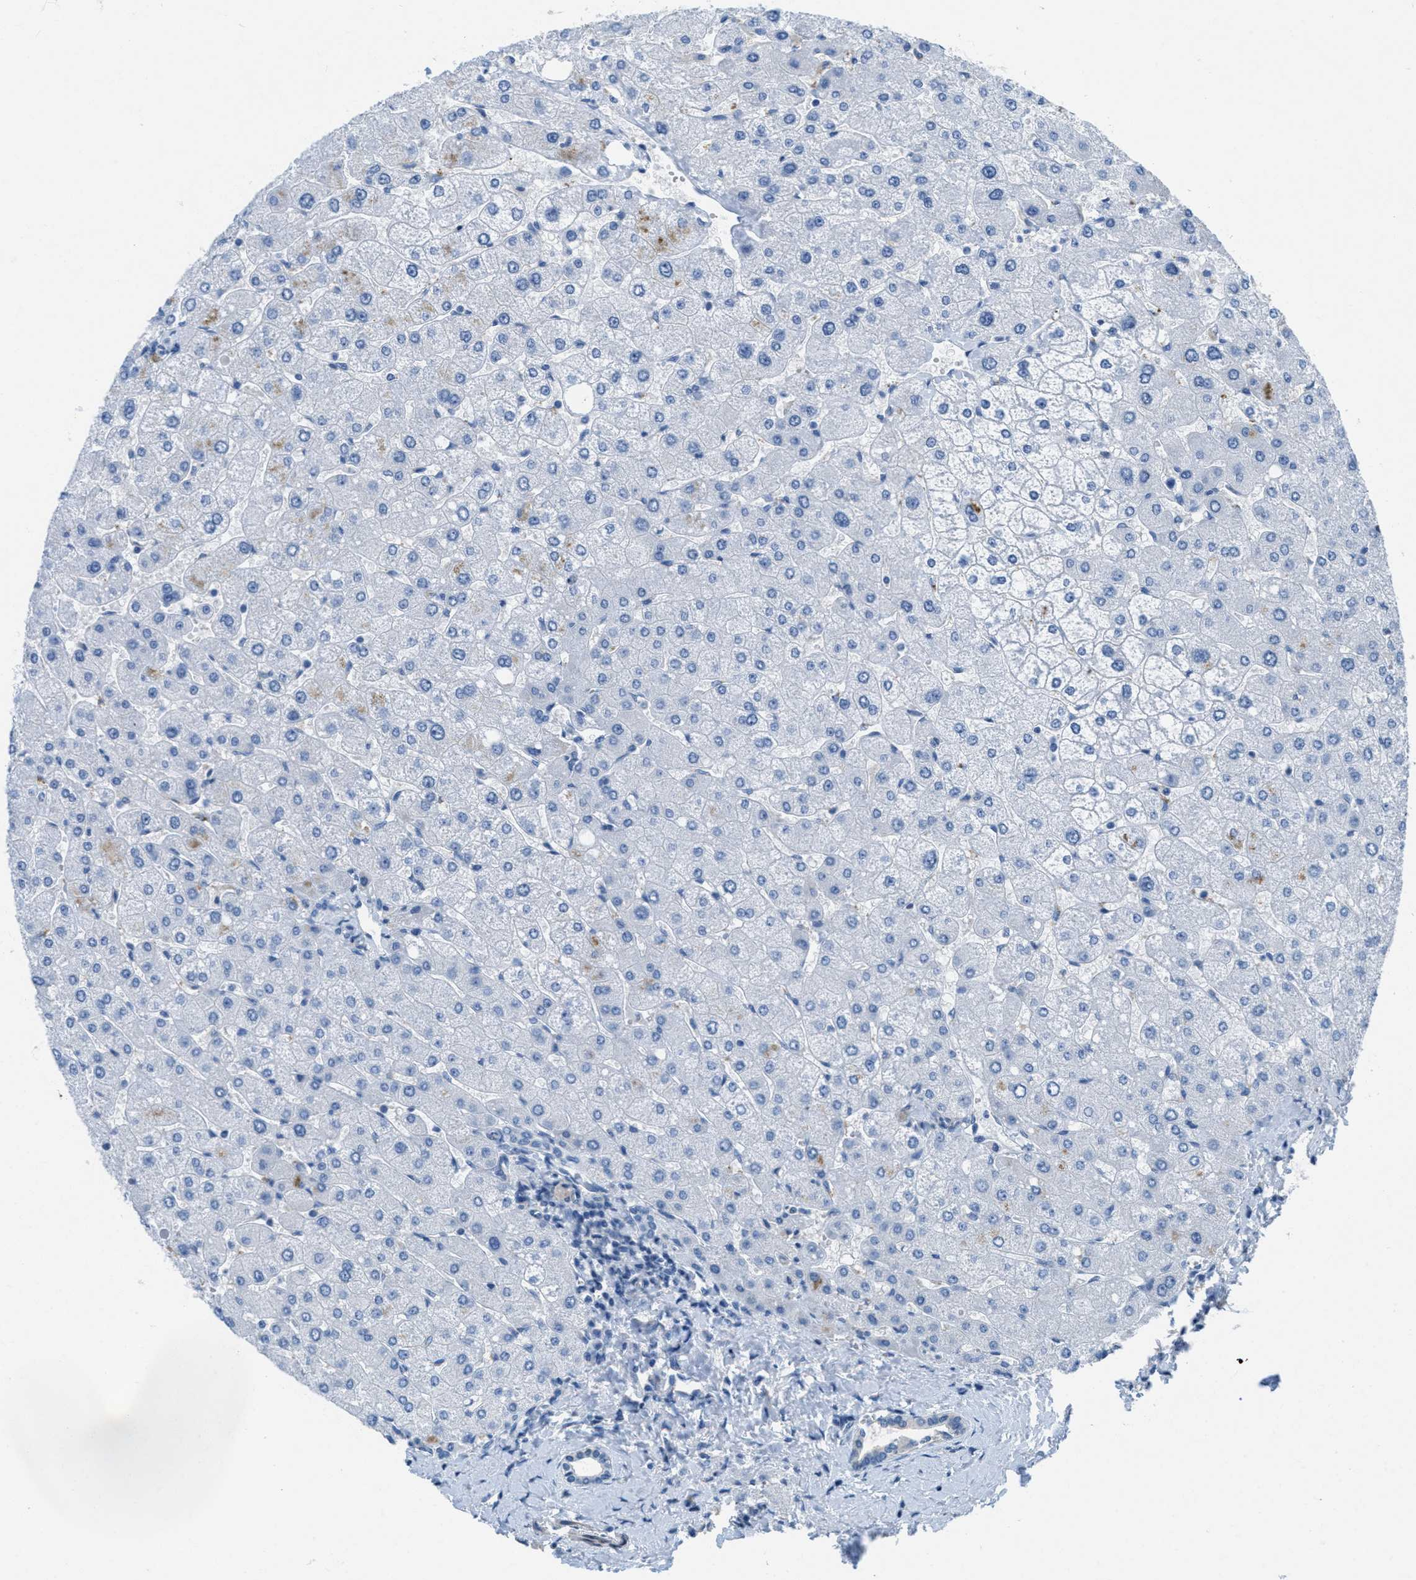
{"staining": {"intensity": "negative", "quantity": "none", "location": "none"}, "tissue": "liver", "cell_type": "Cholangiocytes", "image_type": "normal", "snomed": [{"axis": "morphology", "description": "Normal tissue, NOS"}, {"axis": "topography", "description": "Liver"}], "caption": "A histopathology image of liver stained for a protein displays no brown staining in cholangiocytes.", "gene": "MAPRE2", "patient": {"sex": "male", "age": 55}}